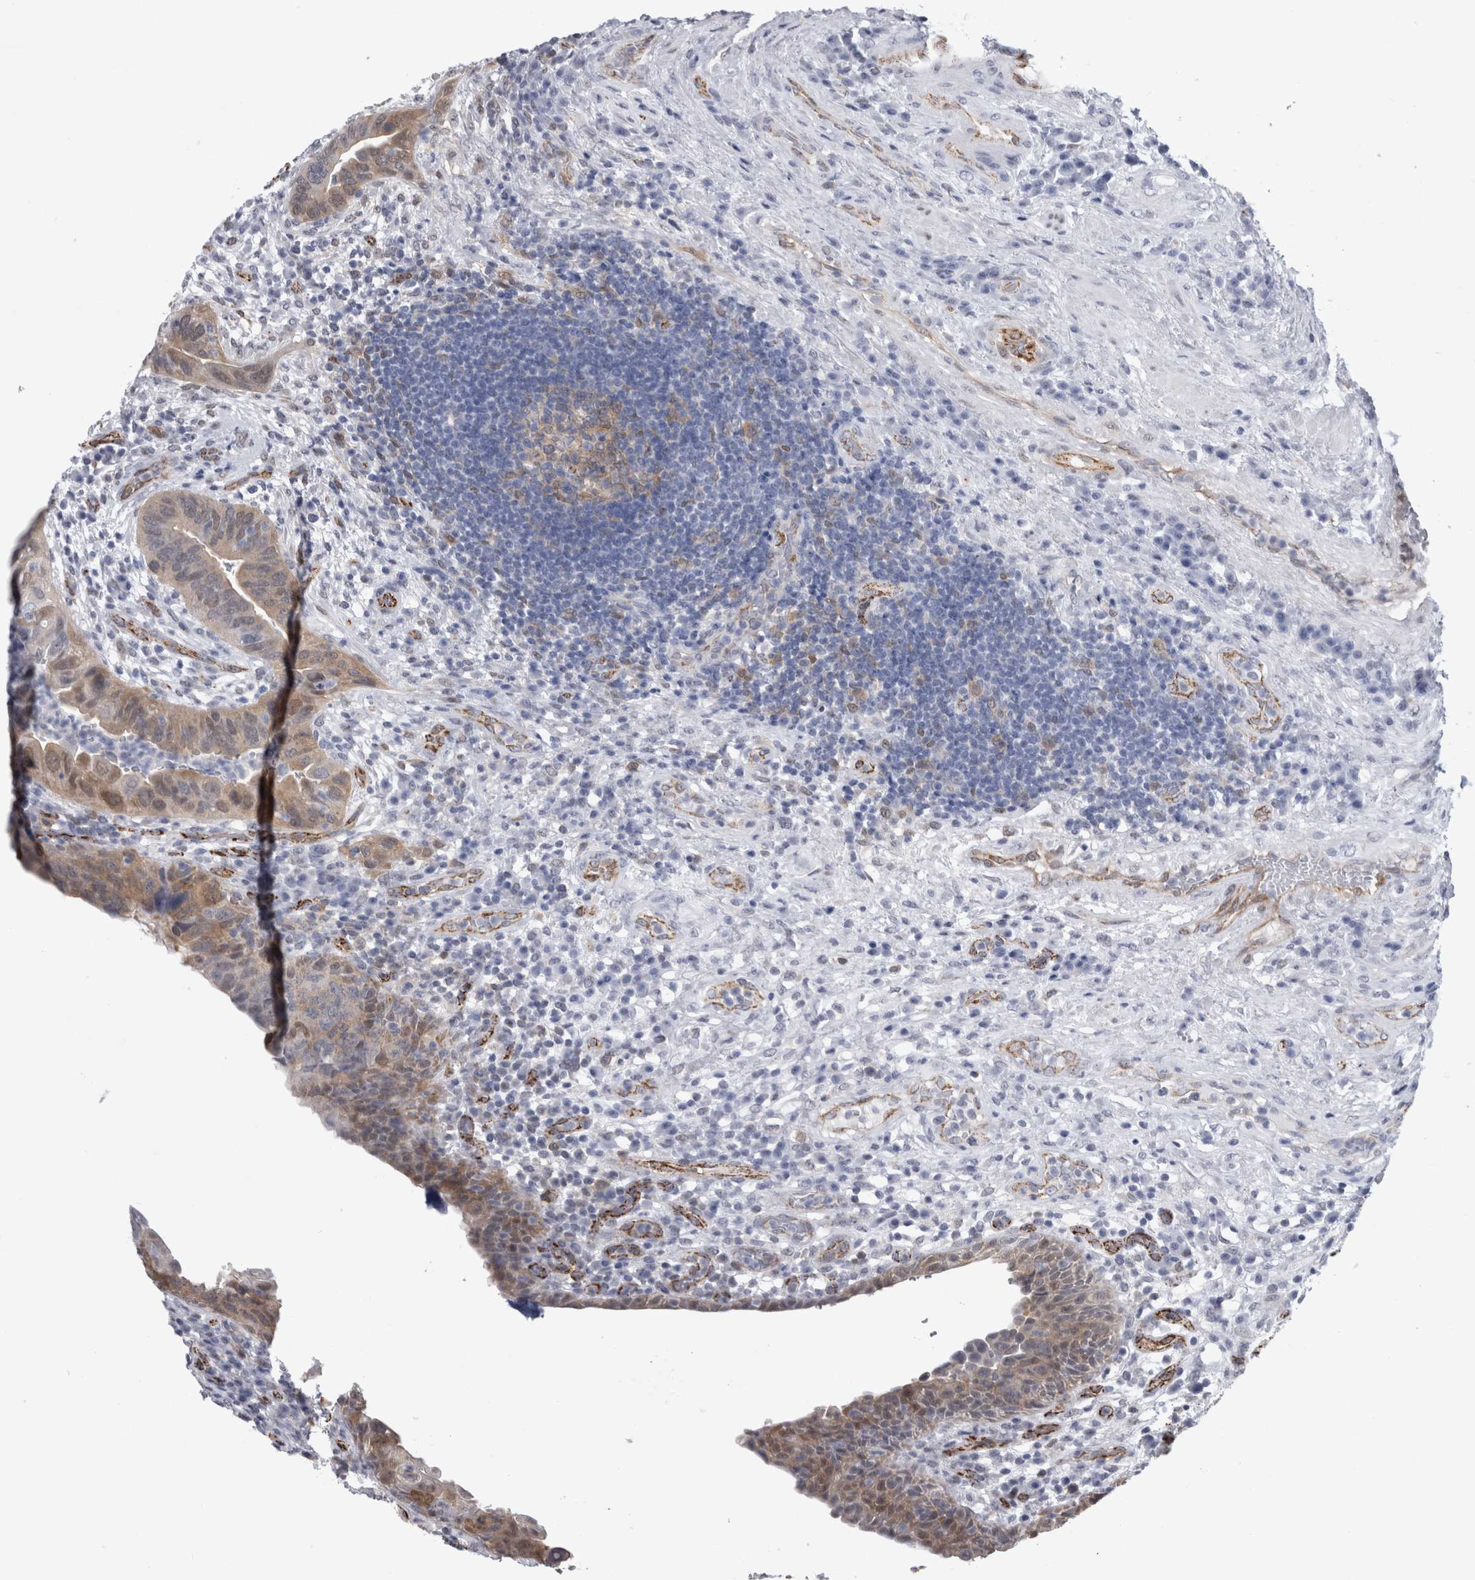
{"staining": {"intensity": "weak", "quantity": "25%-75%", "location": "cytoplasmic/membranous"}, "tissue": "urothelial cancer", "cell_type": "Tumor cells", "image_type": "cancer", "snomed": [{"axis": "morphology", "description": "Urothelial carcinoma, High grade"}, {"axis": "topography", "description": "Urinary bladder"}], "caption": "This histopathology image demonstrates immunohistochemistry staining of urothelial cancer, with low weak cytoplasmic/membranous positivity in about 25%-75% of tumor cells.", "gene": "ACOT7", "patient": {"sex": "female", "age": 82}}